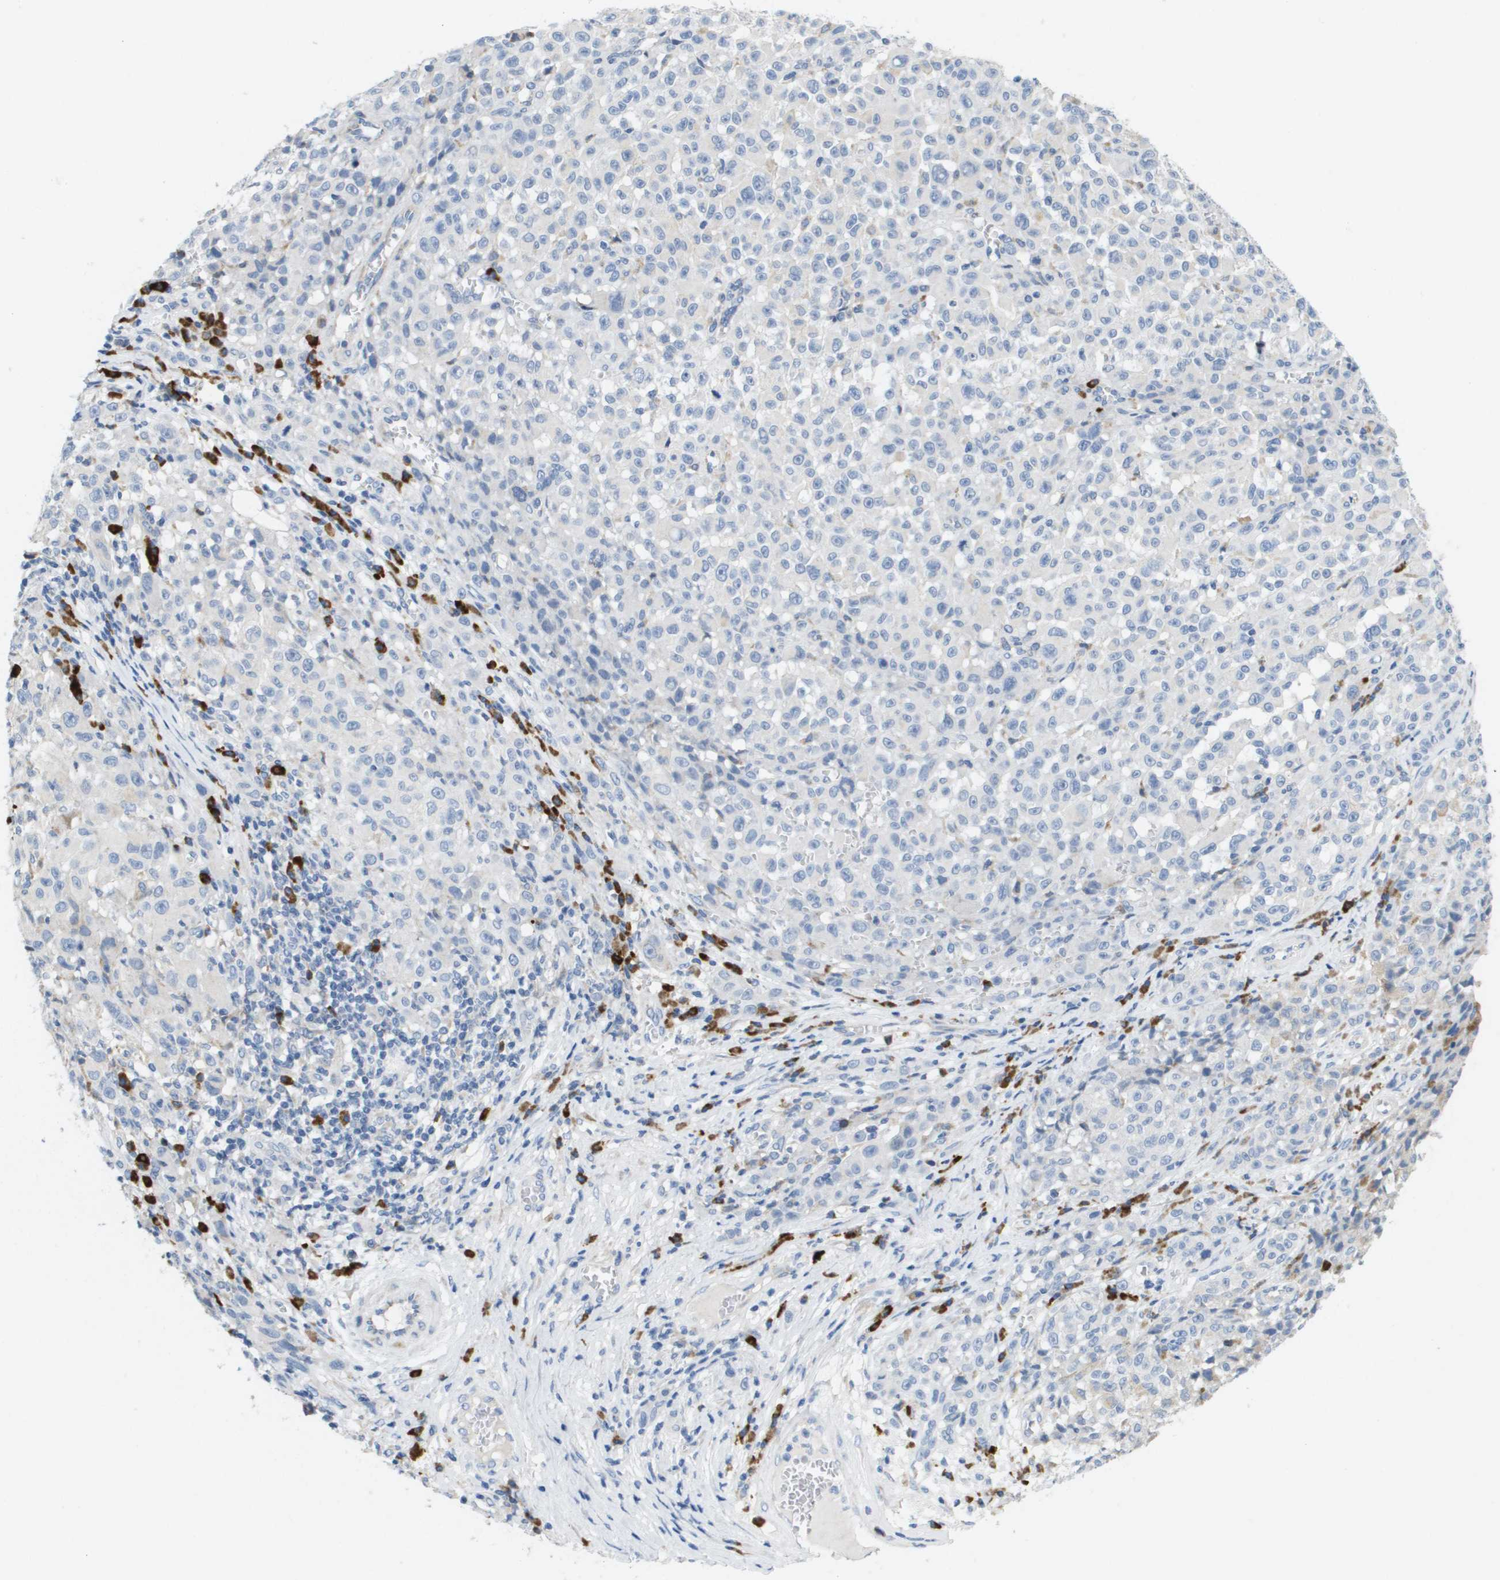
{"staining": {"intensity": "negative", "quantity": "none", "location": "none"}, "tissue": "melanoma", "cell_type": "Tumor cells", "image_type": "cancer", "snomed": [{"axis": "morphology", "description": "Malignant melanoma, NOS"}, {"axis": "topography", "description": "Skin"}], "caption": "Image shows no protein staining in tumor cells of melanoma tissue.", "gene": "CD3G", "patient": {"sex": "female", "age": 82}}